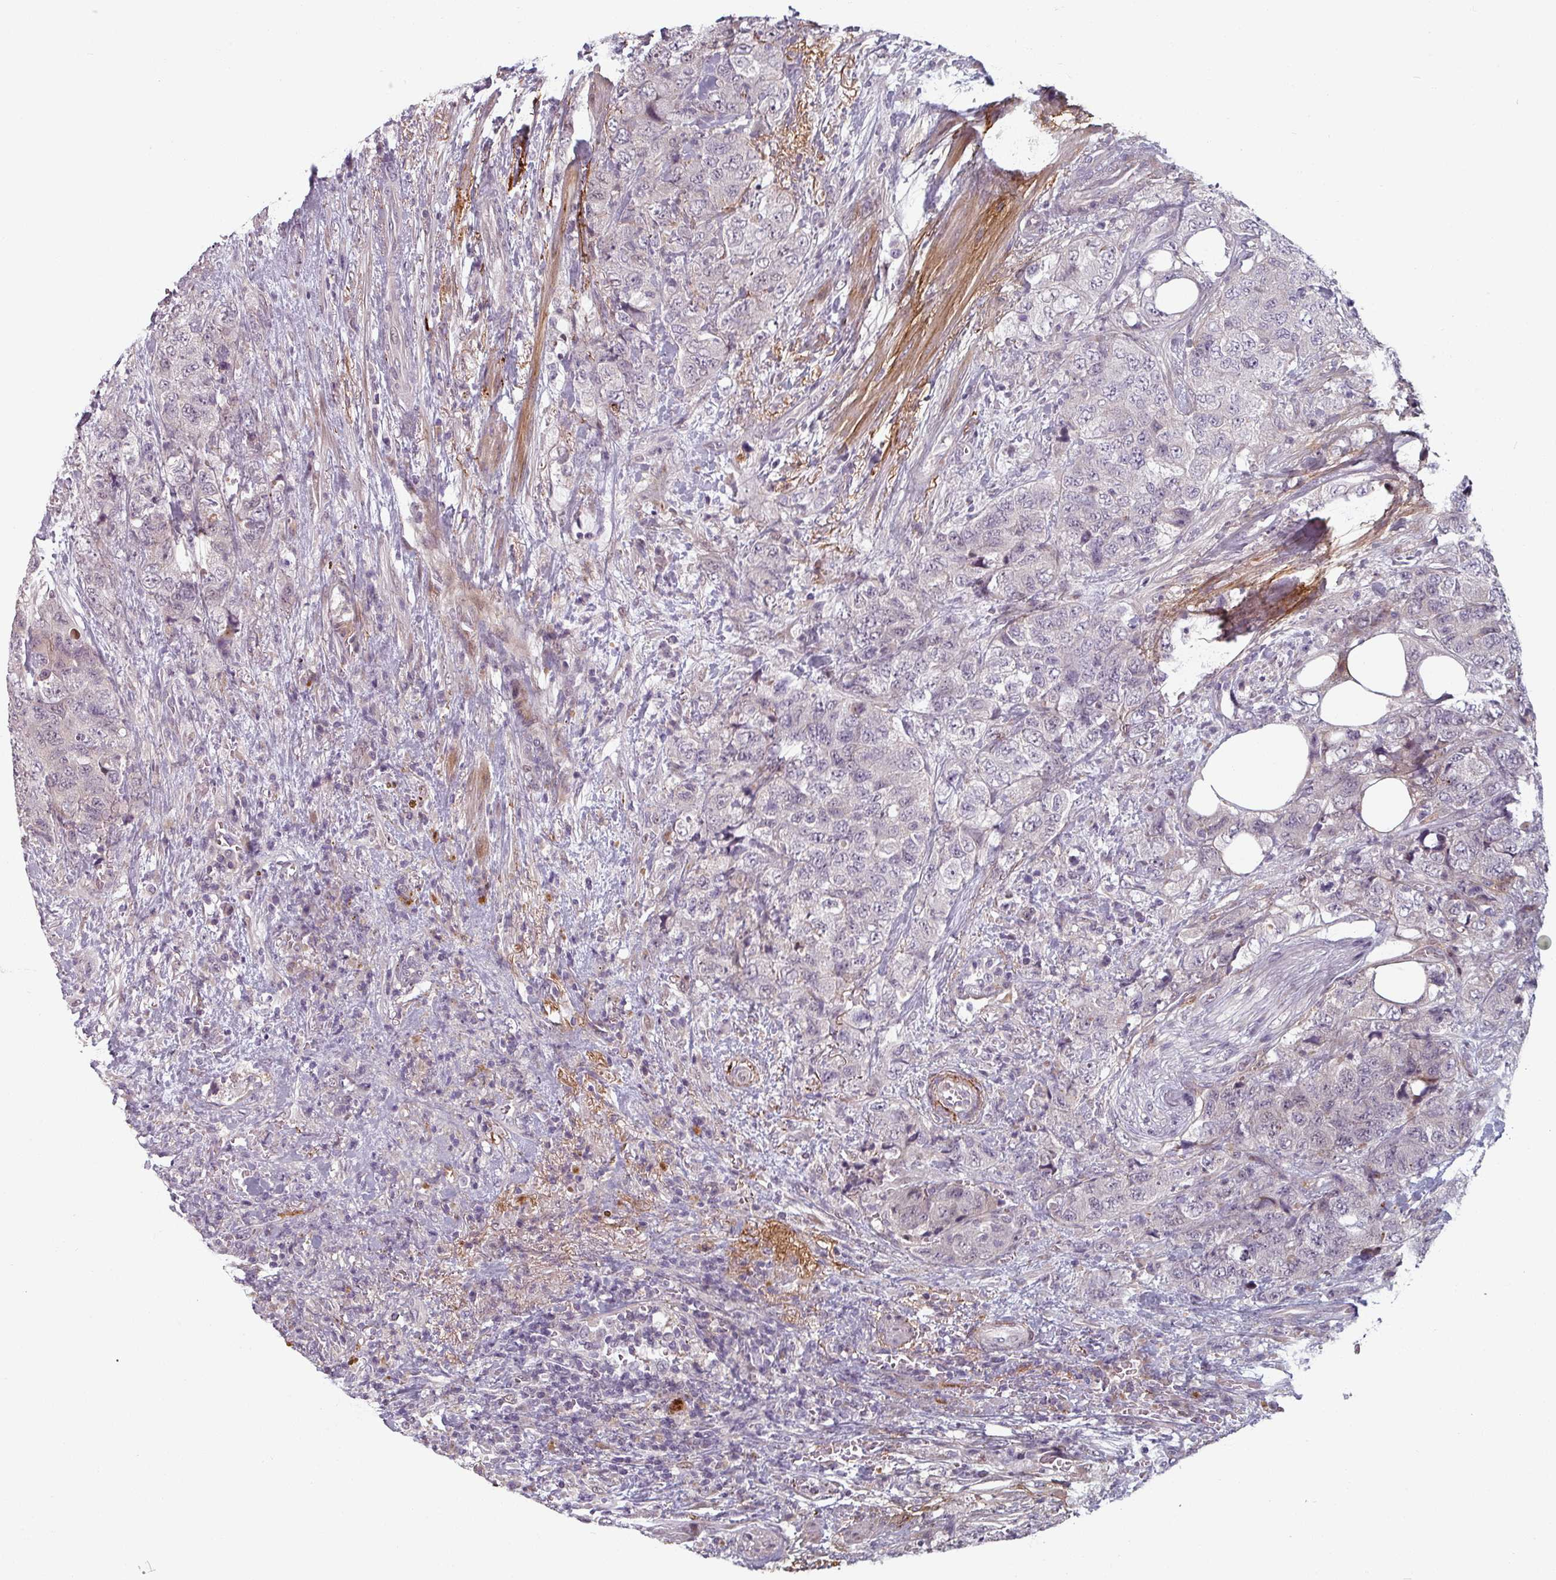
{"staining": {"intensity": "negative", "quantity": "none", "location": "none"}, "tissue": "urothelial cancer", "cell_type": "Tumor cells", "image_type": "cancer", "snomed": [{"axis": "morphology", "description": "Urothelial carcinoma, High grade"}, {"axis": "topography", "description": "Urinary bladder"}], "caption": "Immunohistochemical staining of human high-grade urothelial carcinoma displays no significant positivity in tumor cells.", "gene": "CYB5RL", "patient": {"sex": "female", "age": 78}}